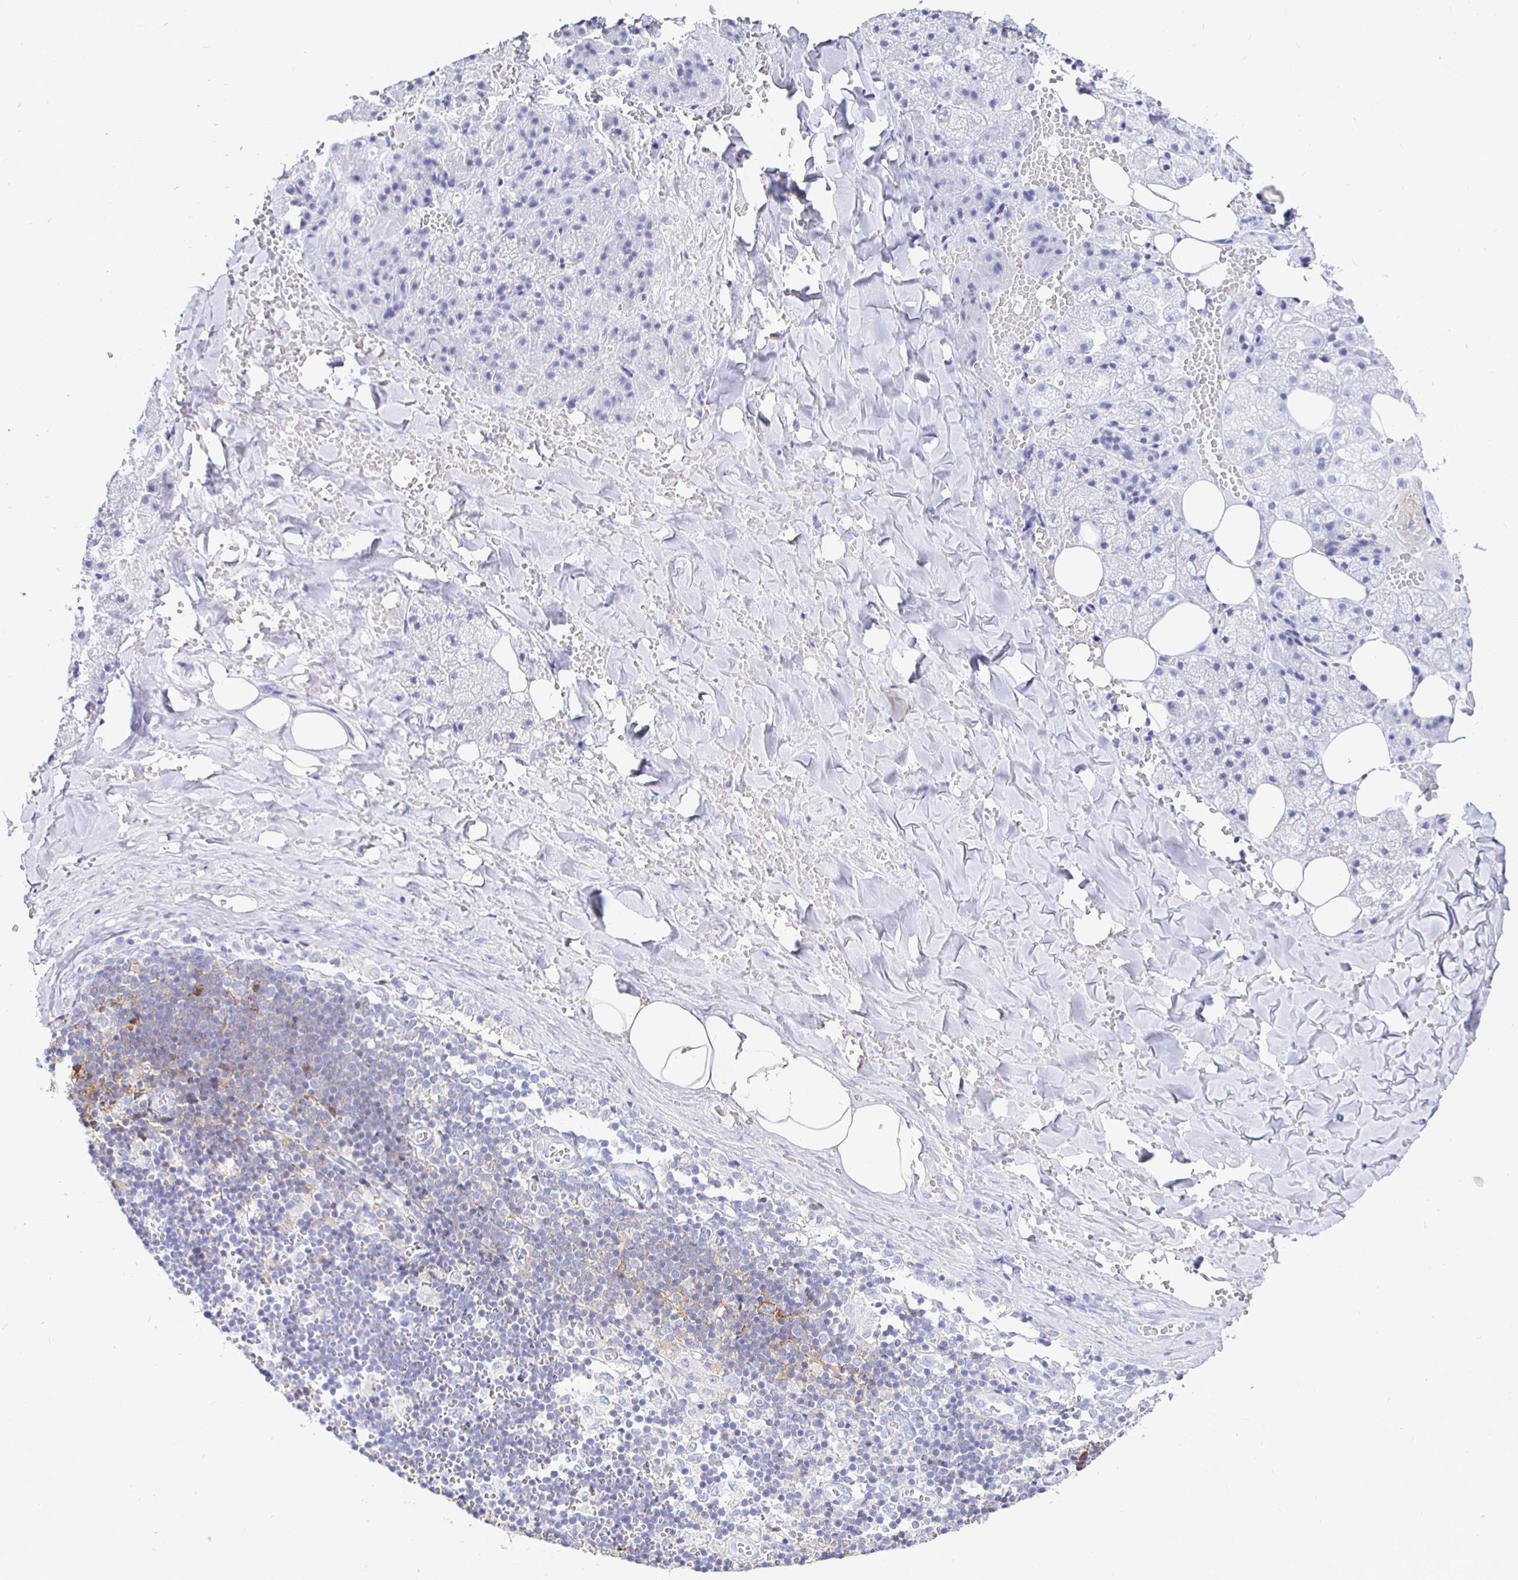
{"staining": {"intensity": "negative", "quantity": "none", "location": "none"}, "tissue": "salivary gland", "cell_type": "Glandular cells", "image_type": "normal", "snomed": [{"axis": "morphology", "description": "Normal tissue, NOS"}, {"axis": "topography", "description": "Salivary gland"}, {"axis": "topography", "description": "Peripheral nerve tissue"}], "caption": "An IHC image of benign salivary gland is shown. There is no staining in glandular cells of salivary gland. The staining is performed using DAB (3,3'-diaminobenzidine) brown chromogen with nuclei counter-stained in using hematoxylin.", "gene": "CR2", "patient": {"sex": "male", "age": 38}}